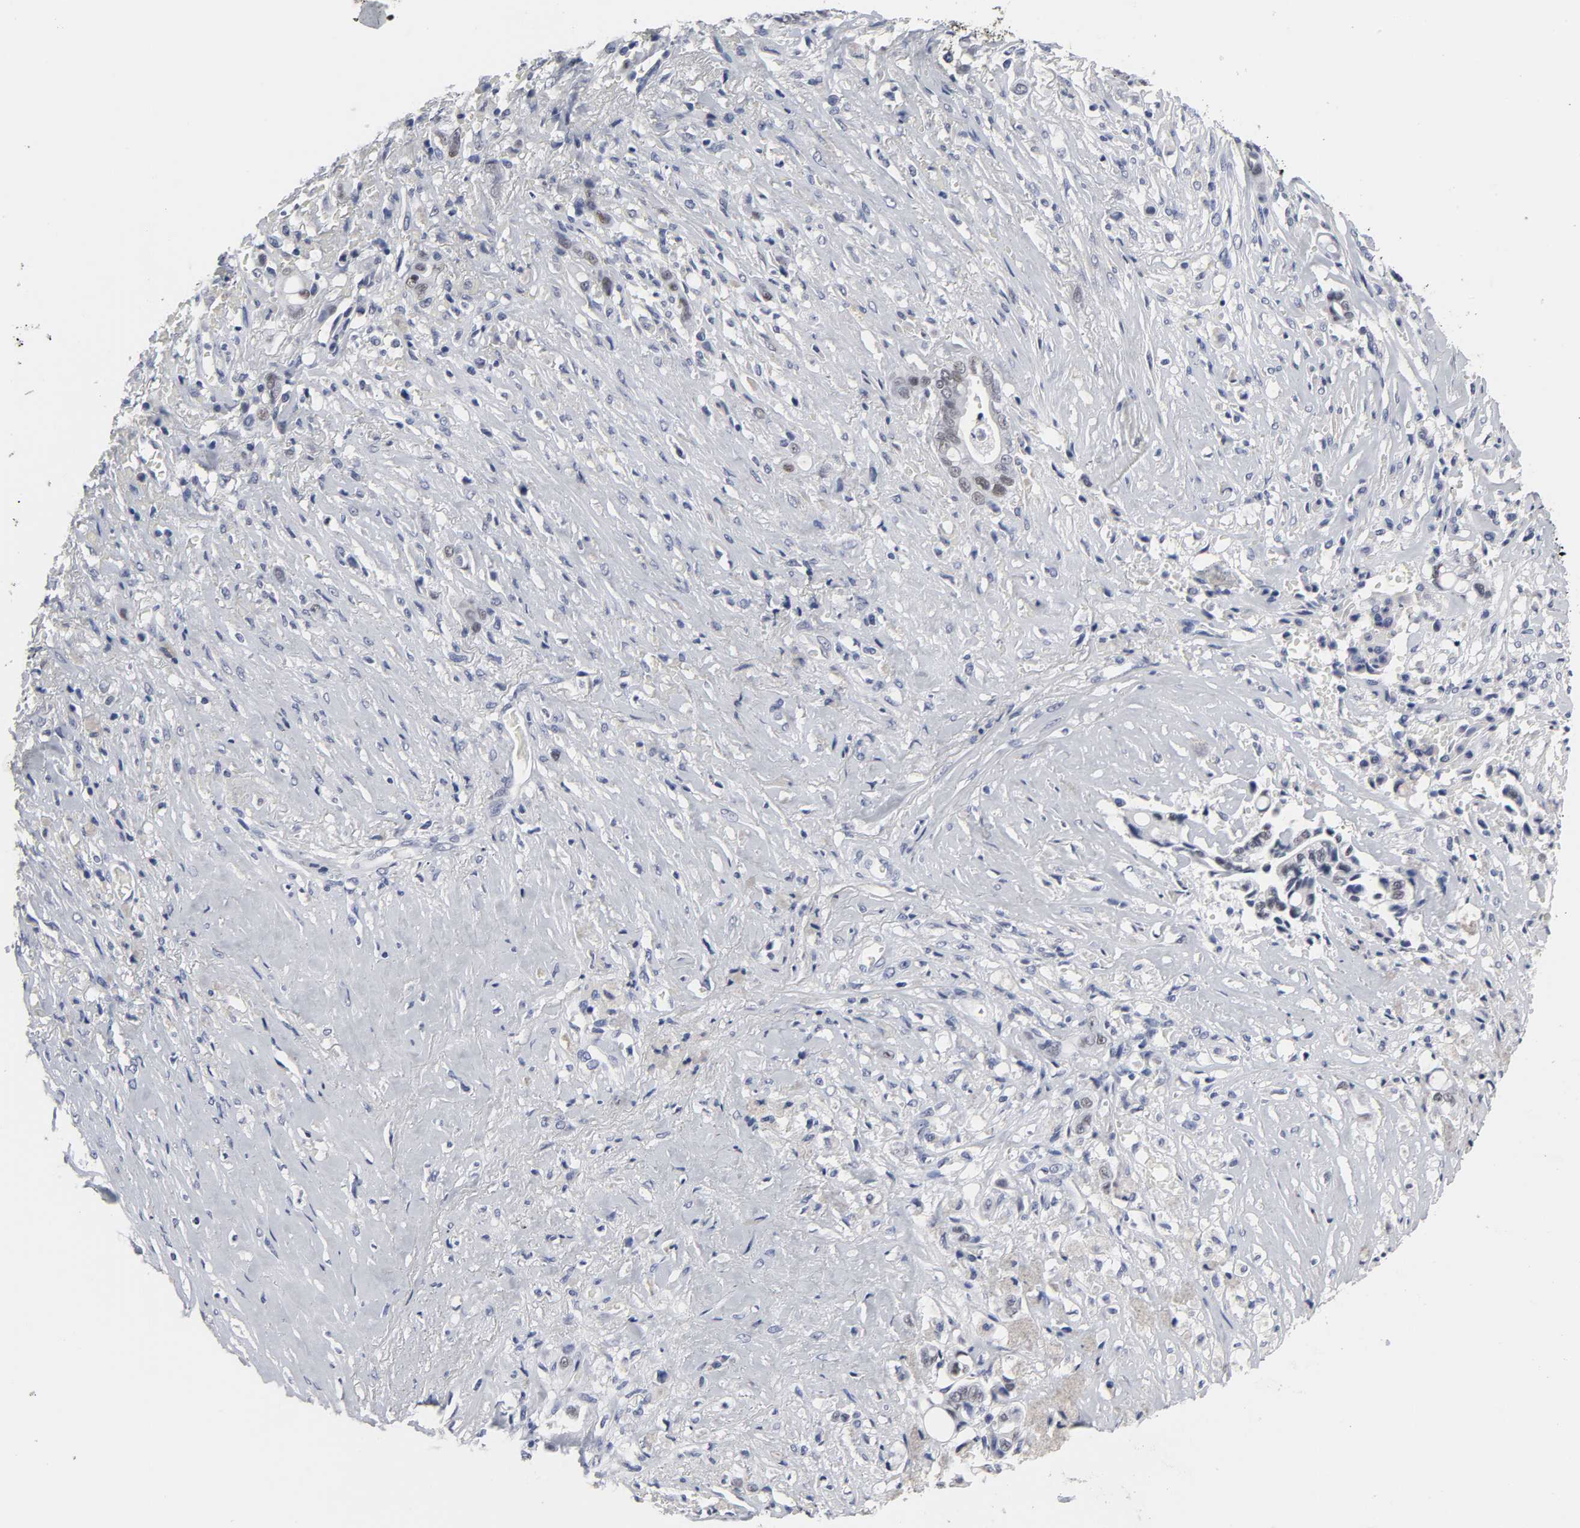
{"staining": {"intensity": "weak", "quantity": "<25%", "location": "nuclear"}, "tissue": "liver cancer", "cell_type": "Tumor cells", "image_type": "cancer", "snomed": [{"axis": "morphology", "description": "Cholangiocarcinoma"}, {"axis": "topography", "description": "Liver"}], "caption": "Protein analysis of cholangiocarcinoma (liver) reveals no significant expression in tumor cells.", "gene": "GRHL2", "patient": {"sex": "female", "age": 70}}